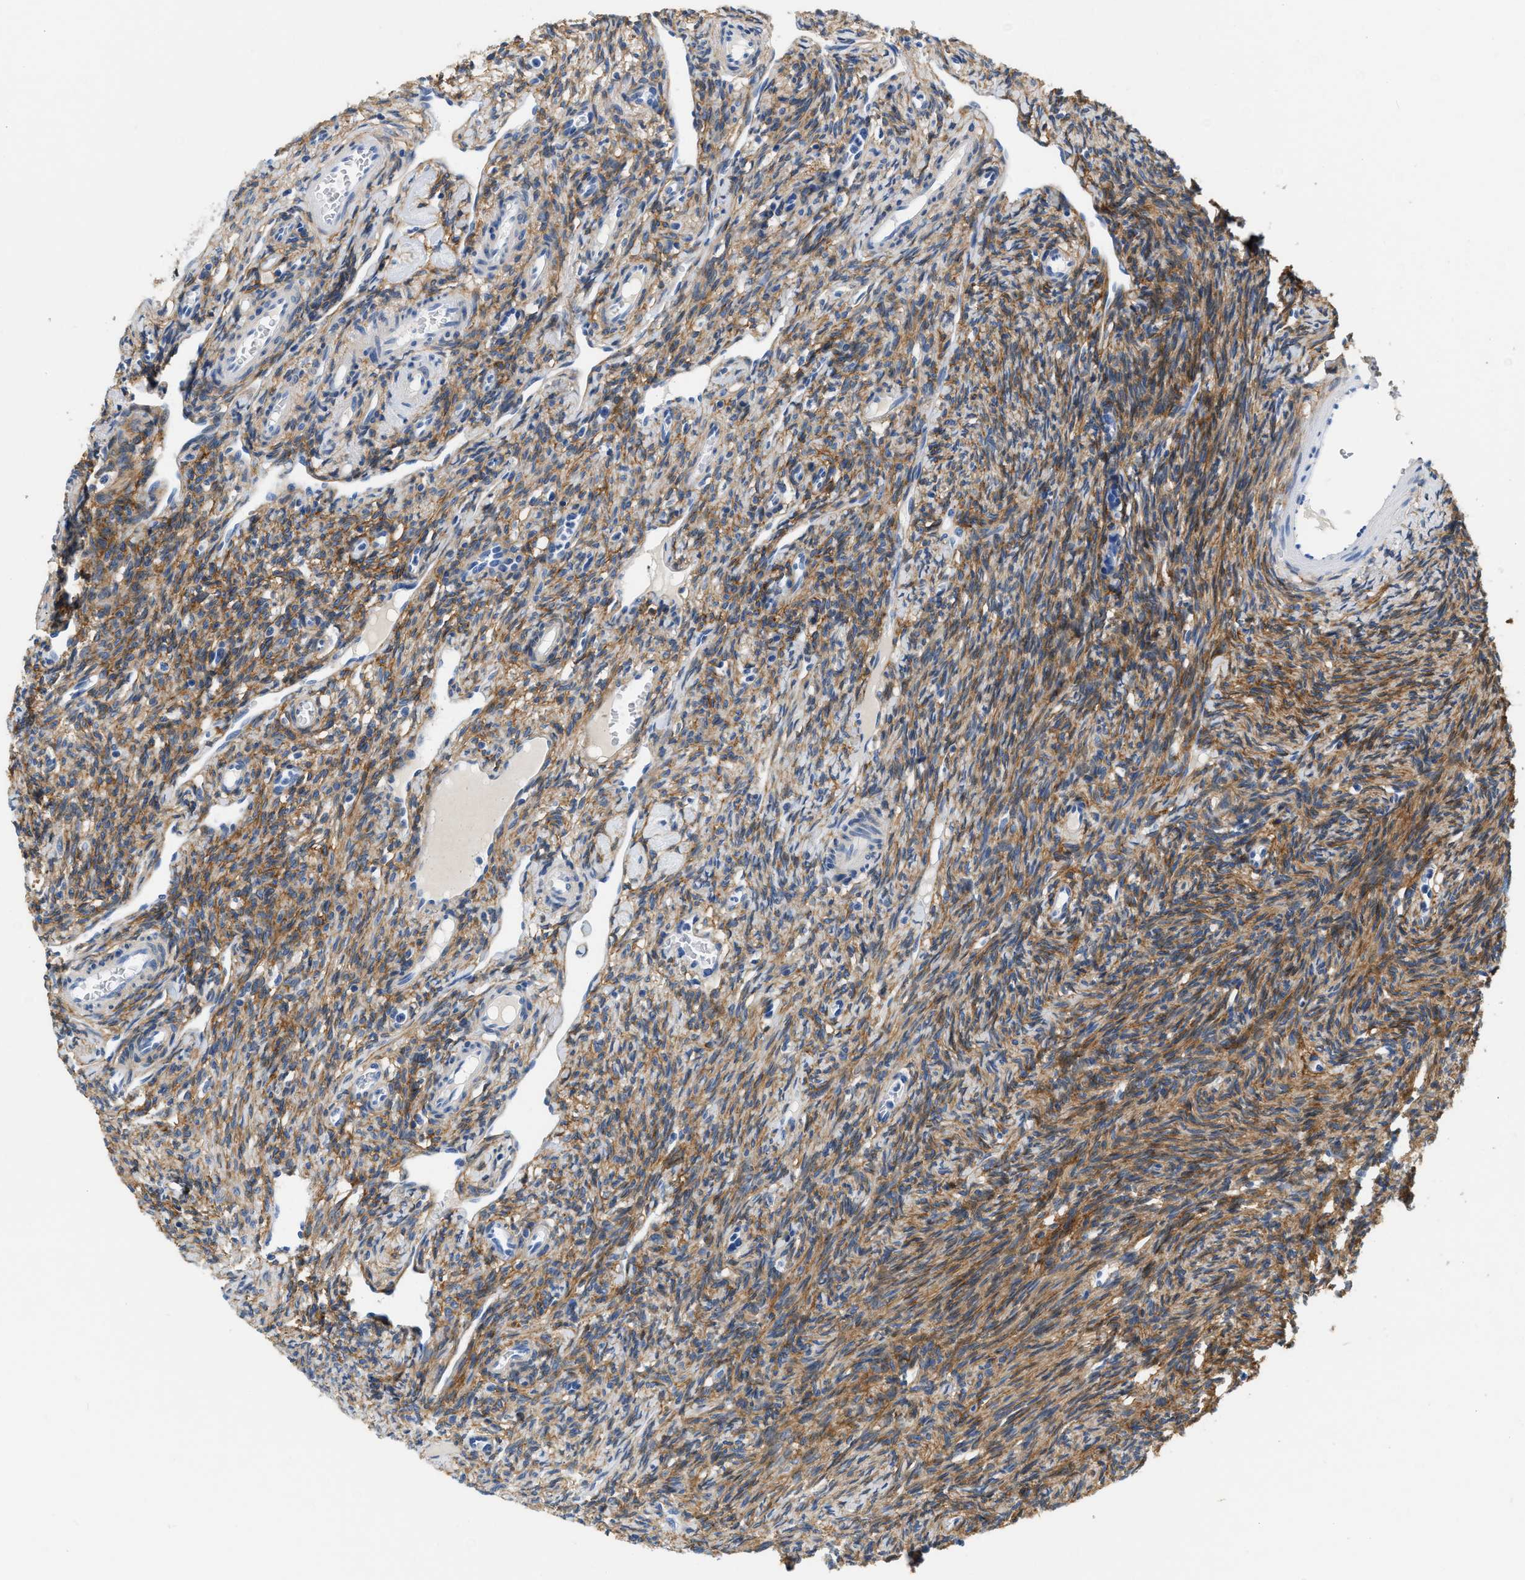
{"staining": {"intensity": "negative", "quantity": "none", "location": "none"}, "tissue": "ovary", "cell_type": "Follicle cells", "image_type": "normal", "snomed": [{"axis": "morphology", "description": "Normal tissue, NOS"}, {"axis": "topography", "description": "Ovary"}], "caption": "Immunohistochemical staining of normal human ovary reveals no significant staining in follicle cells.", "gene": "PDGFRB", "patient": {"sex": "female", "age": 33}}